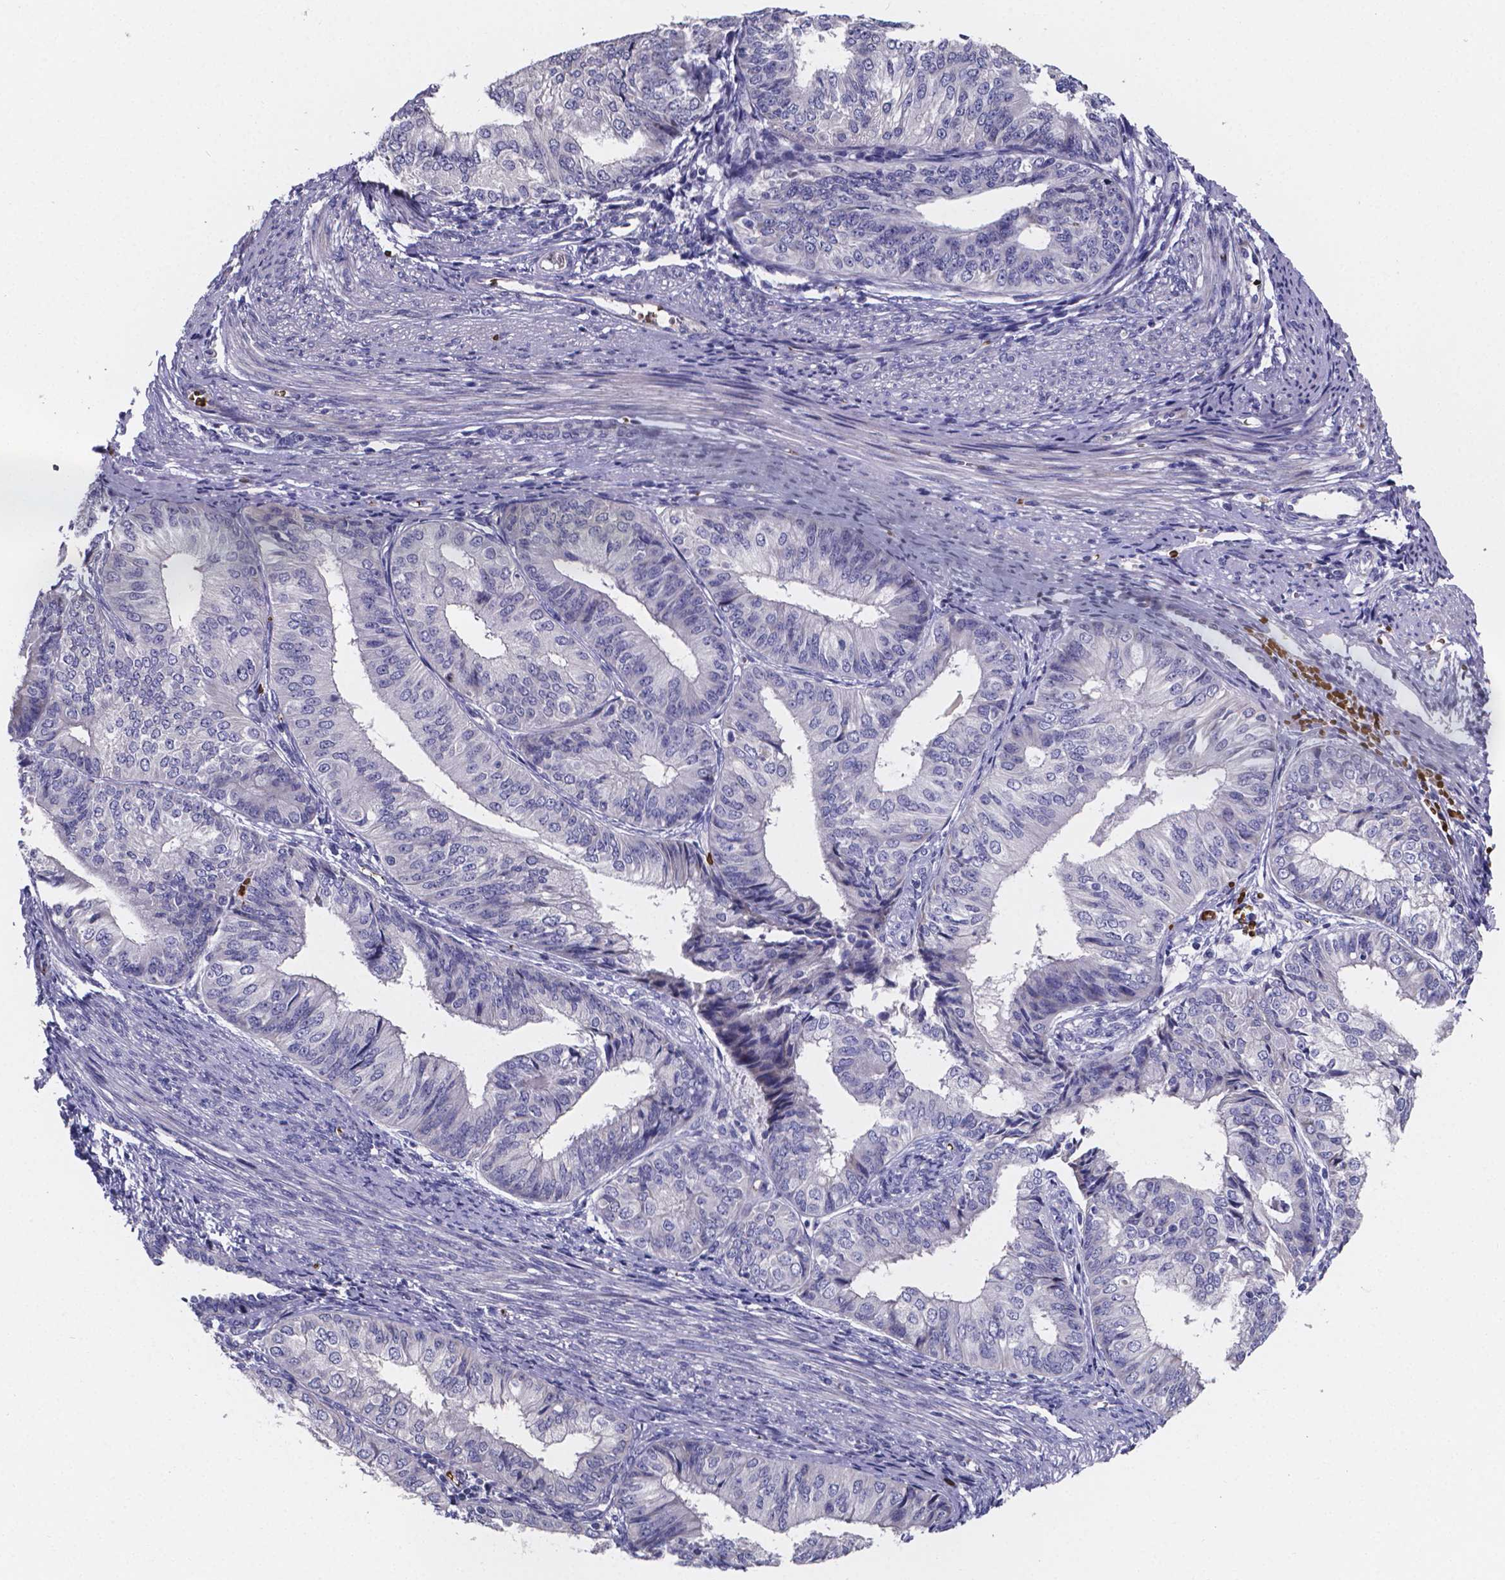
{"staining": {"intensity": "negative", "quantity": "none", "location": "none"}, "tissue": "endometrial cancer", "cell_type": "Tumor cells", "image_type": "cancer", "snomed": [{"axis": "morphology", "description": "Adenocarcinoma, NOS"}, {"axis": "topography", "description": "Endometrium"}], "caption": "A high-resolution histopathology image shows IHC staining of endometrial cancer (adenocarcinoma), which displays no significant positivity in tumor cells.", "gene": "GABRA3", "patient": {"sex": "female", "age": 58}}